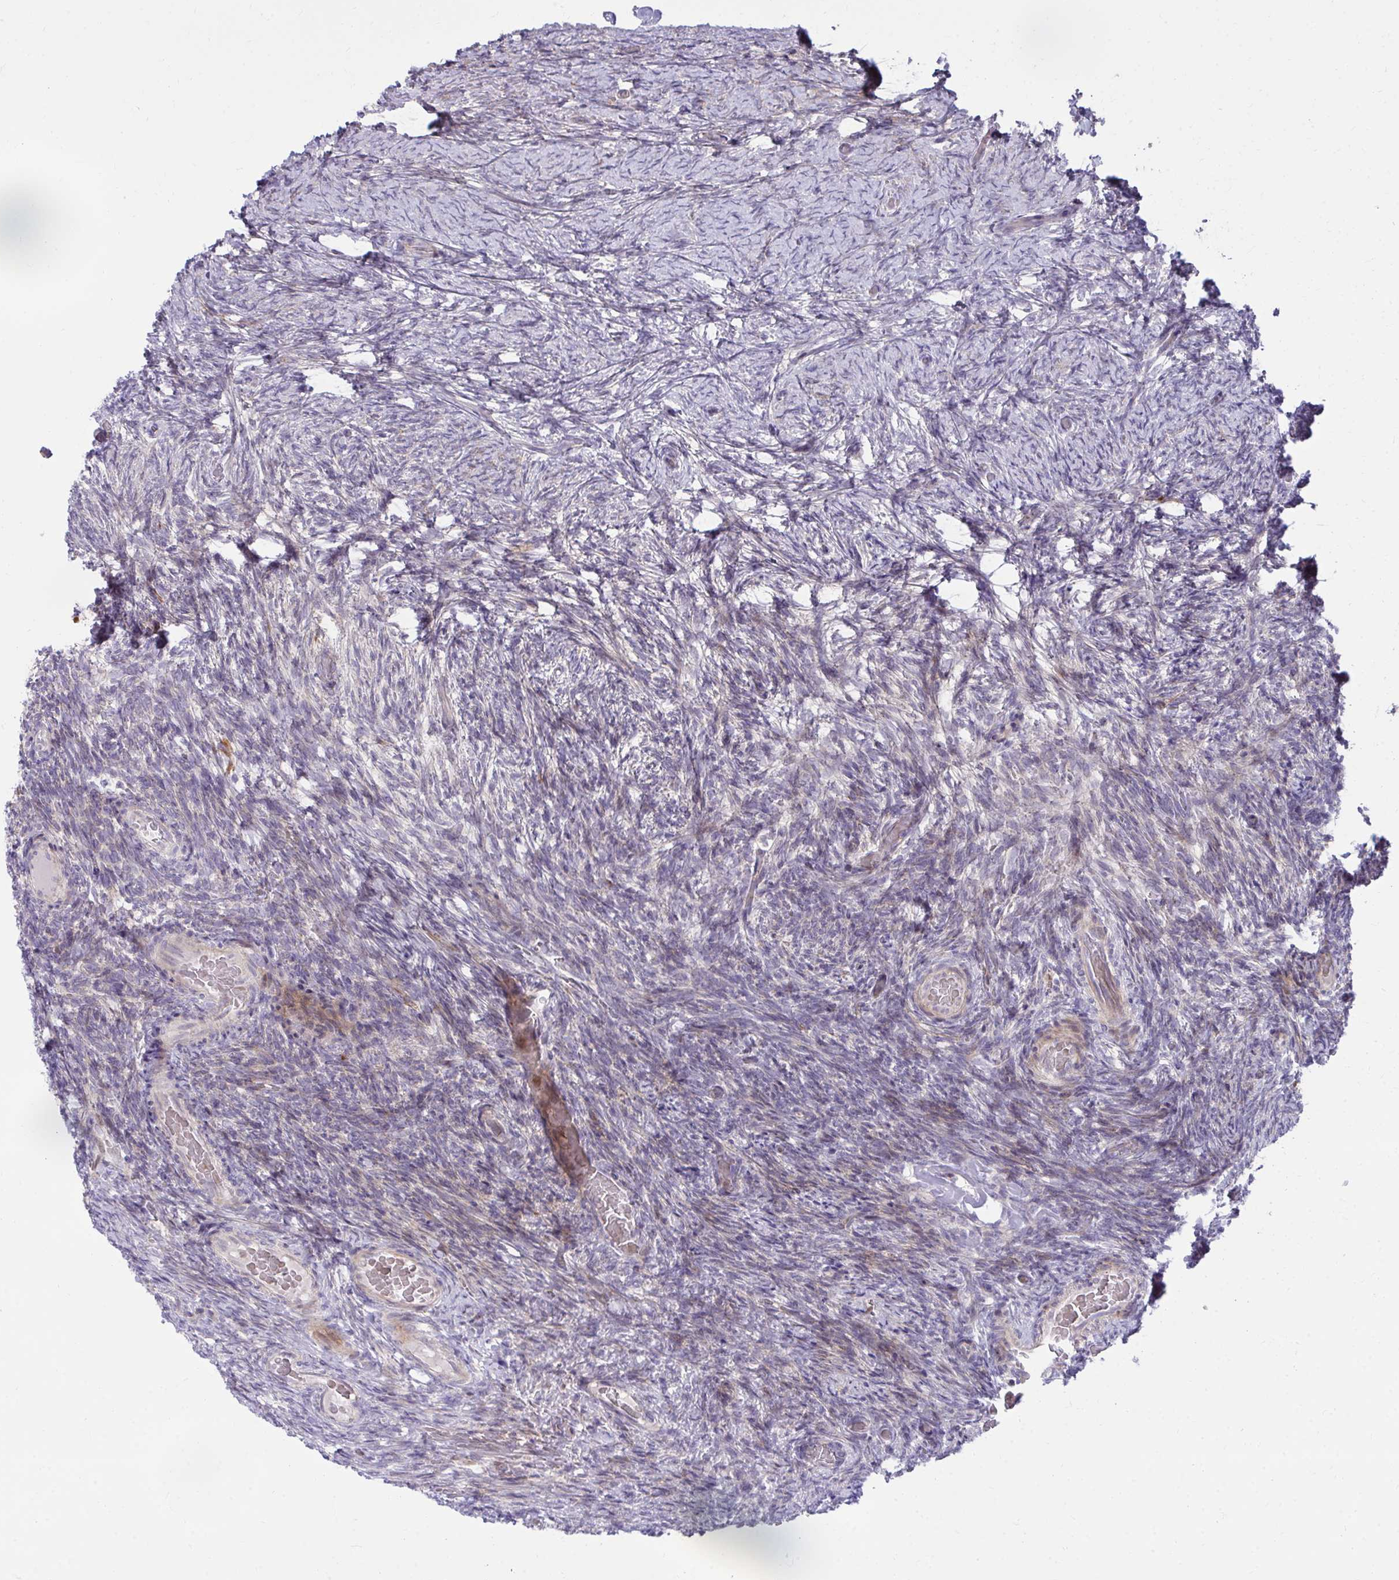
{"staining": {"intensity": "negative", "quantity": "none", "location": "none"}, "tissue": "ovary", "cell_type": "Ovarian stroma cells", "image_type": "normal", "snomed": [{"axis": "morphology", "description": "Normal tissue, NOS"}, {"axis": "topography", "description": "Ovary"}], "caption": "Ovarian stroma cells are negative for protein expression in normal human ovary. (DAB (3,3'-diaminobenzidine) immunohistochemistry (IHC) visualized using brightfield microscopy, high magnification).", "gene": "C16orf54", "patient": {"sex": "female", "age": 34}}